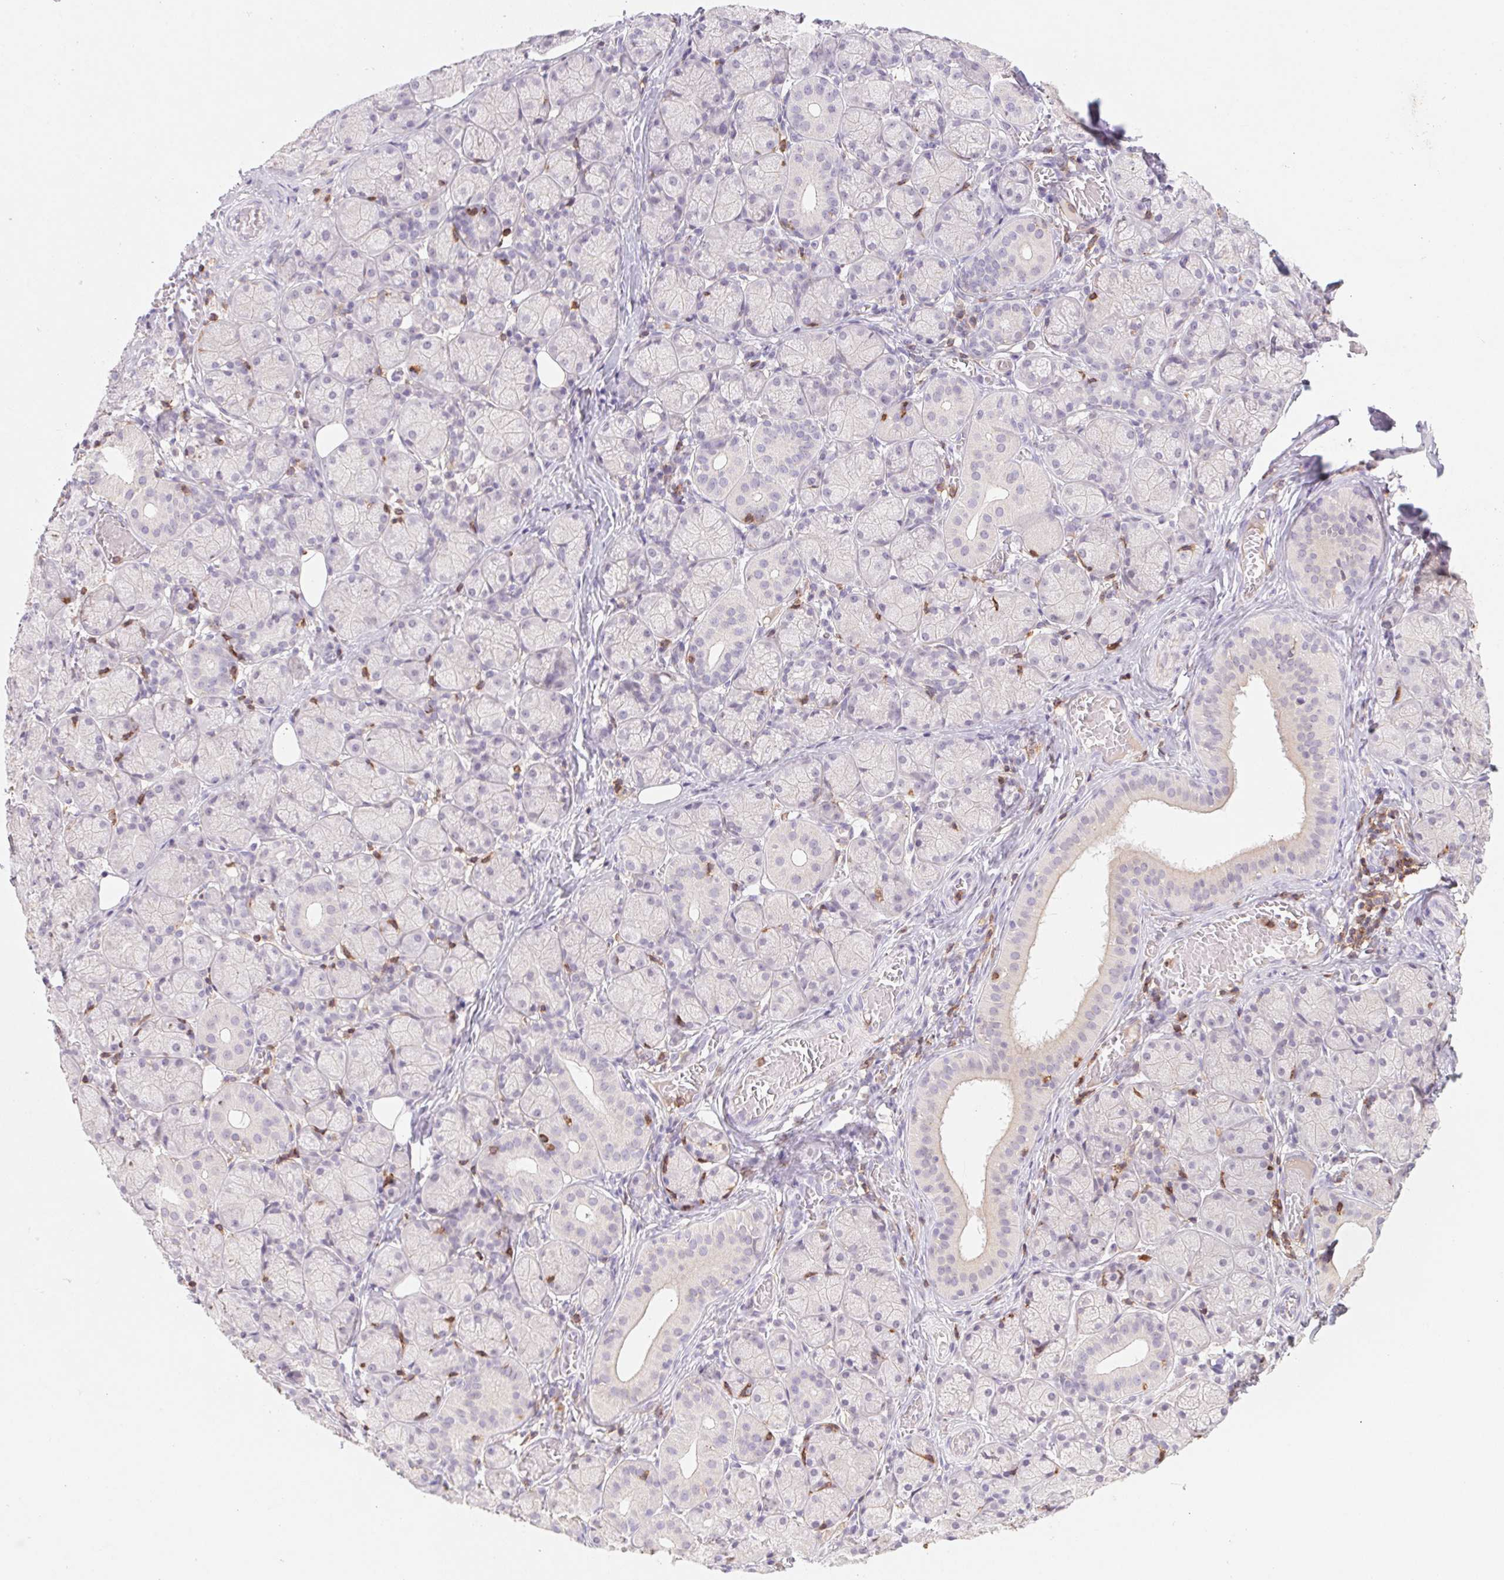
{"staining": {"intensity": "negative", "quantity": "none", "location": "none"}, "tissue": "salivary gland", "cell_type": "Glandular cells", "image_type": "normal", "snomed": [{"axis": "morphology", "description": "Normal tissue, NOS"}, {"axis": "topography", "description": "Salivary gland"}, {"axis": "topography", "description": "Peripheral nerve tissue"}], "caption": "Human salivary gland stained for a protein using immunohistochemistry (IHC) shows no positivity in glandular cells.", "gene": "KIF26A", "patient": {"sex": "female", "age": 24}}